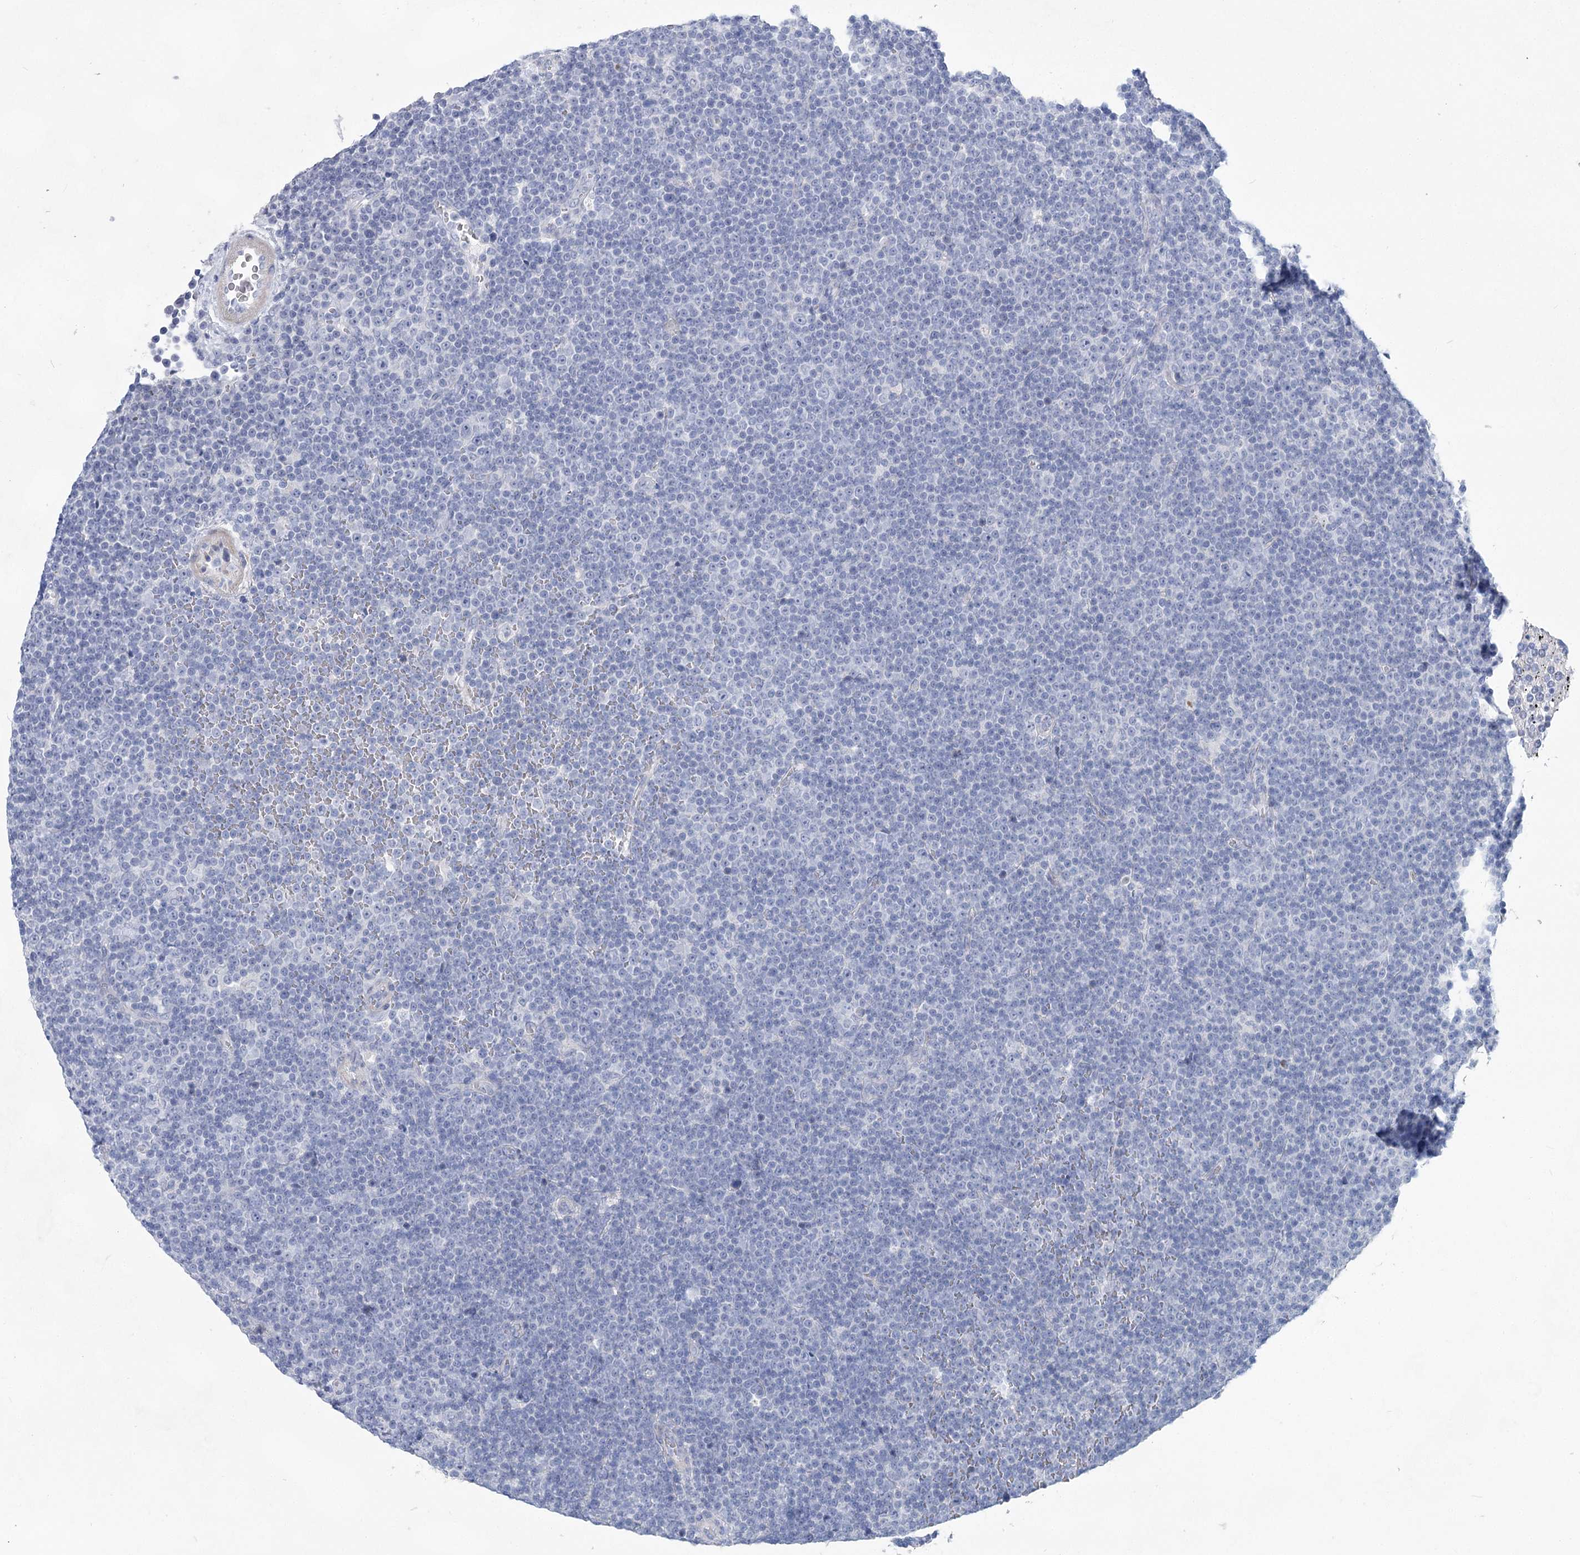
{"staining": {"intensity": "negative", "quantity": "none", "location": "none"}, "tissue": "lymphoma", "cell_type": "Tumor cells", "image_type": "cancer", "snomed": [{"axis": "morphology", "description": "Malignant lymphoma, non-Hodgkin's type, Low grade"}, {"axis": "topography", "description": "Lymph node"}], "caption": "Immunohistochemistry of low-grade malignant lymphoma, non-Hodgkin's type exhibits no expression in tumor cells. (DAB (3,3'-diaminobenzidine) immunohistochemistry visualized using brightfield microscopy, high magnification).", "gene": "WDR74", "patient": {"sex": "female", "age": 67}}